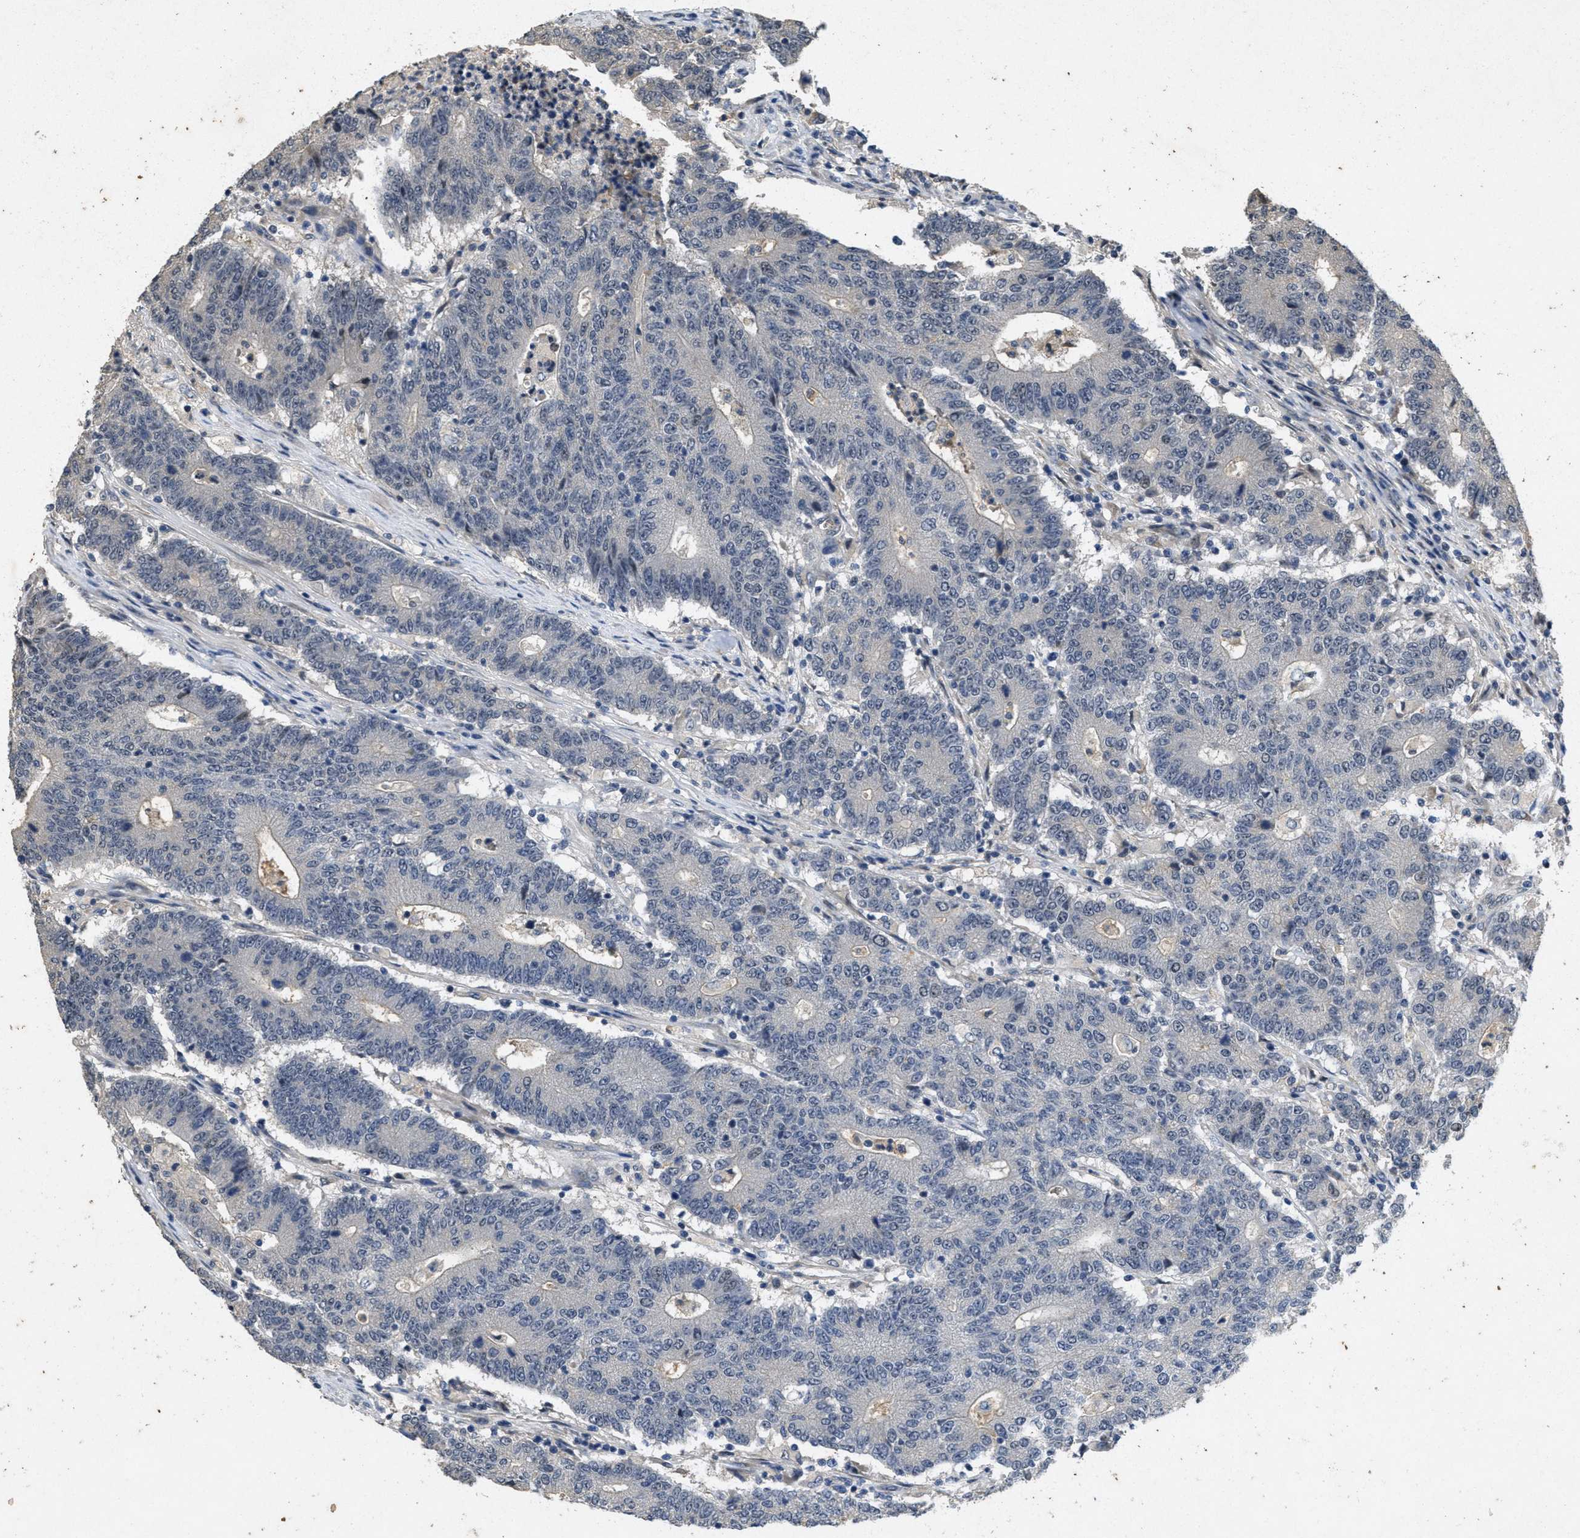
{"staining": {"intensity": "negative", "quantity": "none", "location": "none"}, "tissue": "colorectal cancer", "cell_type": "Tumor cells", "image_type": "cancer", "snomed": [{"axis": "morphology", "description": "Normal tissue, NOS"}, {"axis": "morphology", "description": "Adenocarcinoma, NOS"}, {"axis": "topography", "description": "Colon"}], "caption": "Adenocarcinoma (colorectal) stained for a protein using immunohistochemistry shows no staining tumor cells.", "gene": "PAPOLG", "patient": {"sex": "female", "age": 75}}